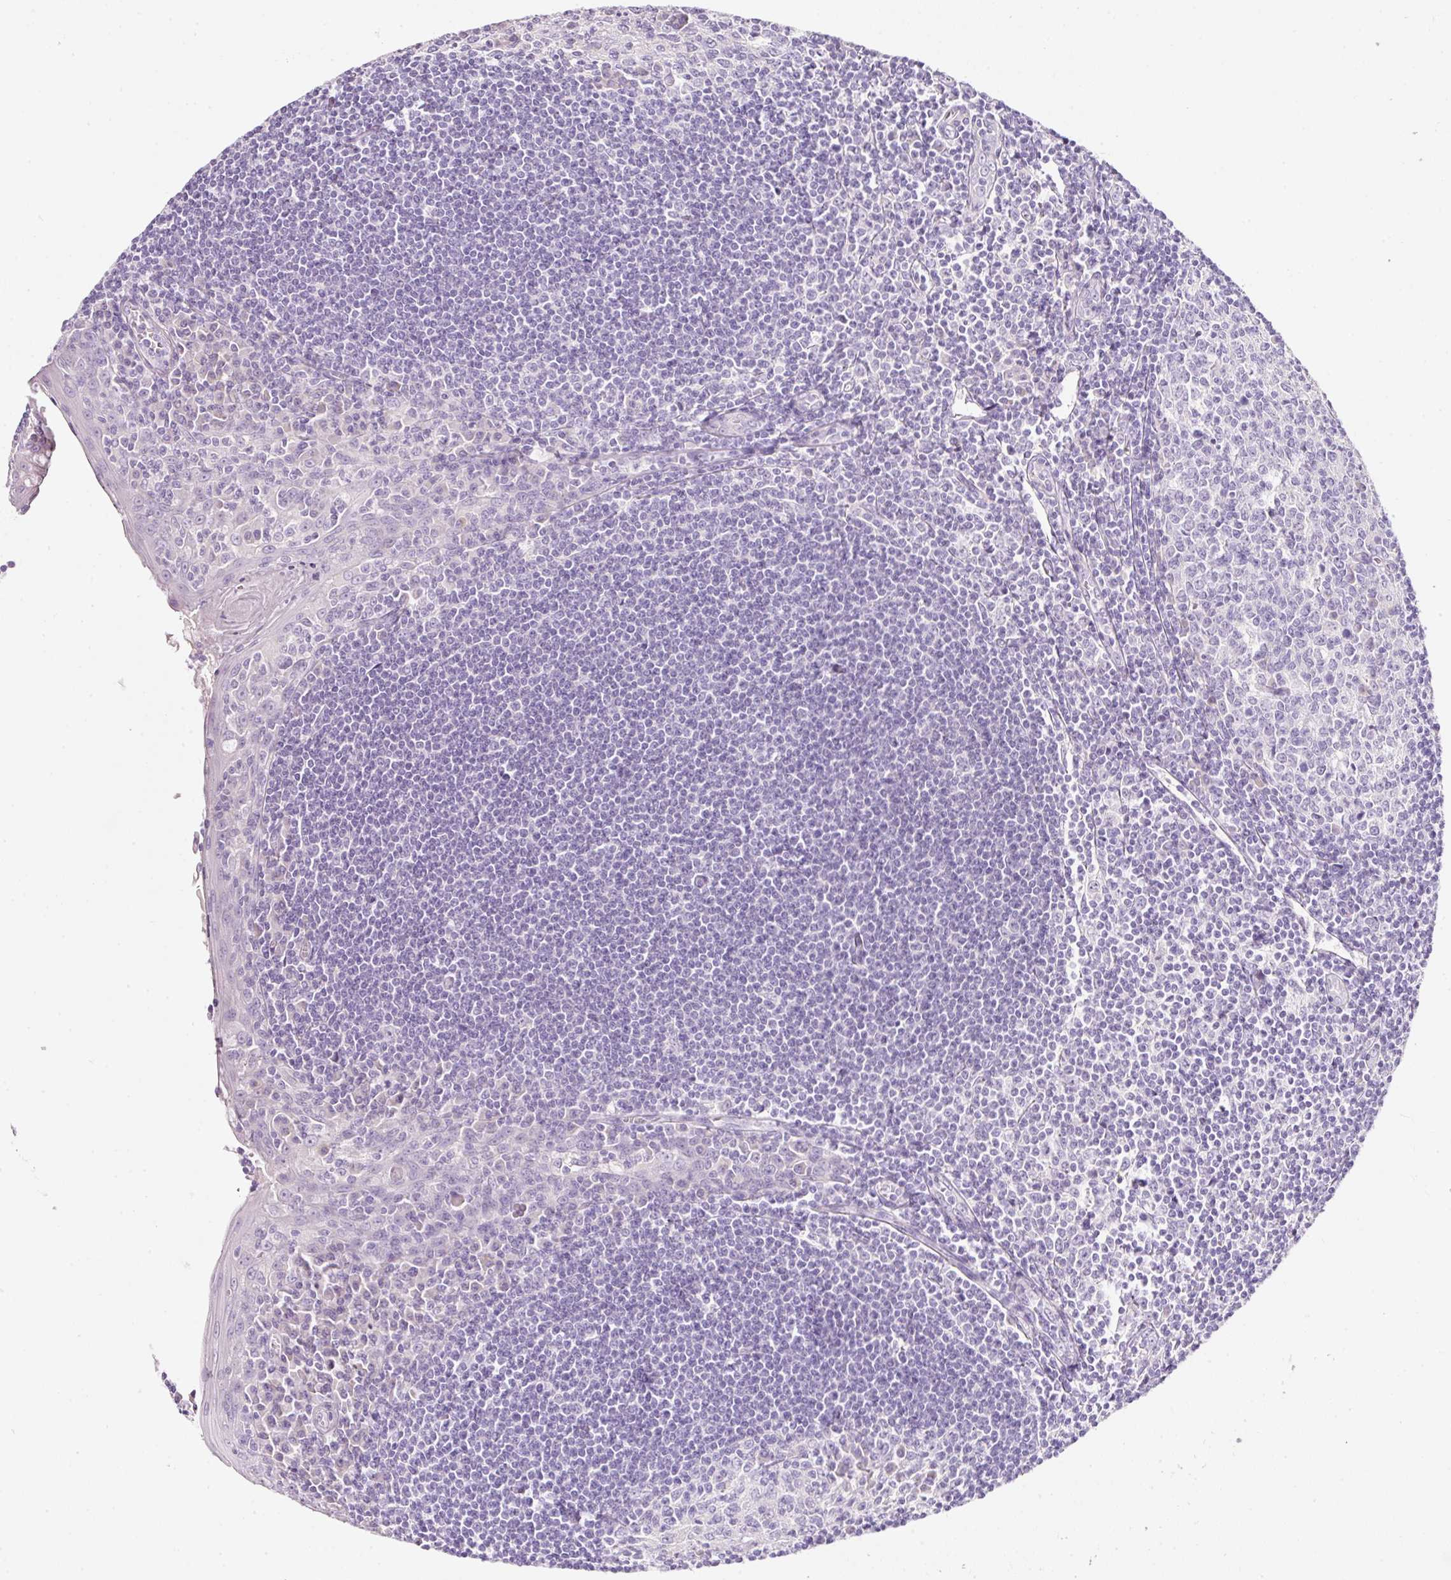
{"staining": {"intensity": "negative", "quantity": "none", "location": "none"}, "tissue": "tonsil", "cell_type": "Germinal center cells", "image_type": "normal", "snomed": [{"axis": "morphology", "description": "Normal tissue, NOS"}, {"axis": "topography", "description": "Tonsil"}], "caption": "The histopathology image reveals no staining of germinal center cells in unremarkable tonsil. (Immunohistochemistry (ihc), brightfield microscopy, high magnification).", "gene": "SLC2A2", "patient": {"sex": "male", "age": 27}}